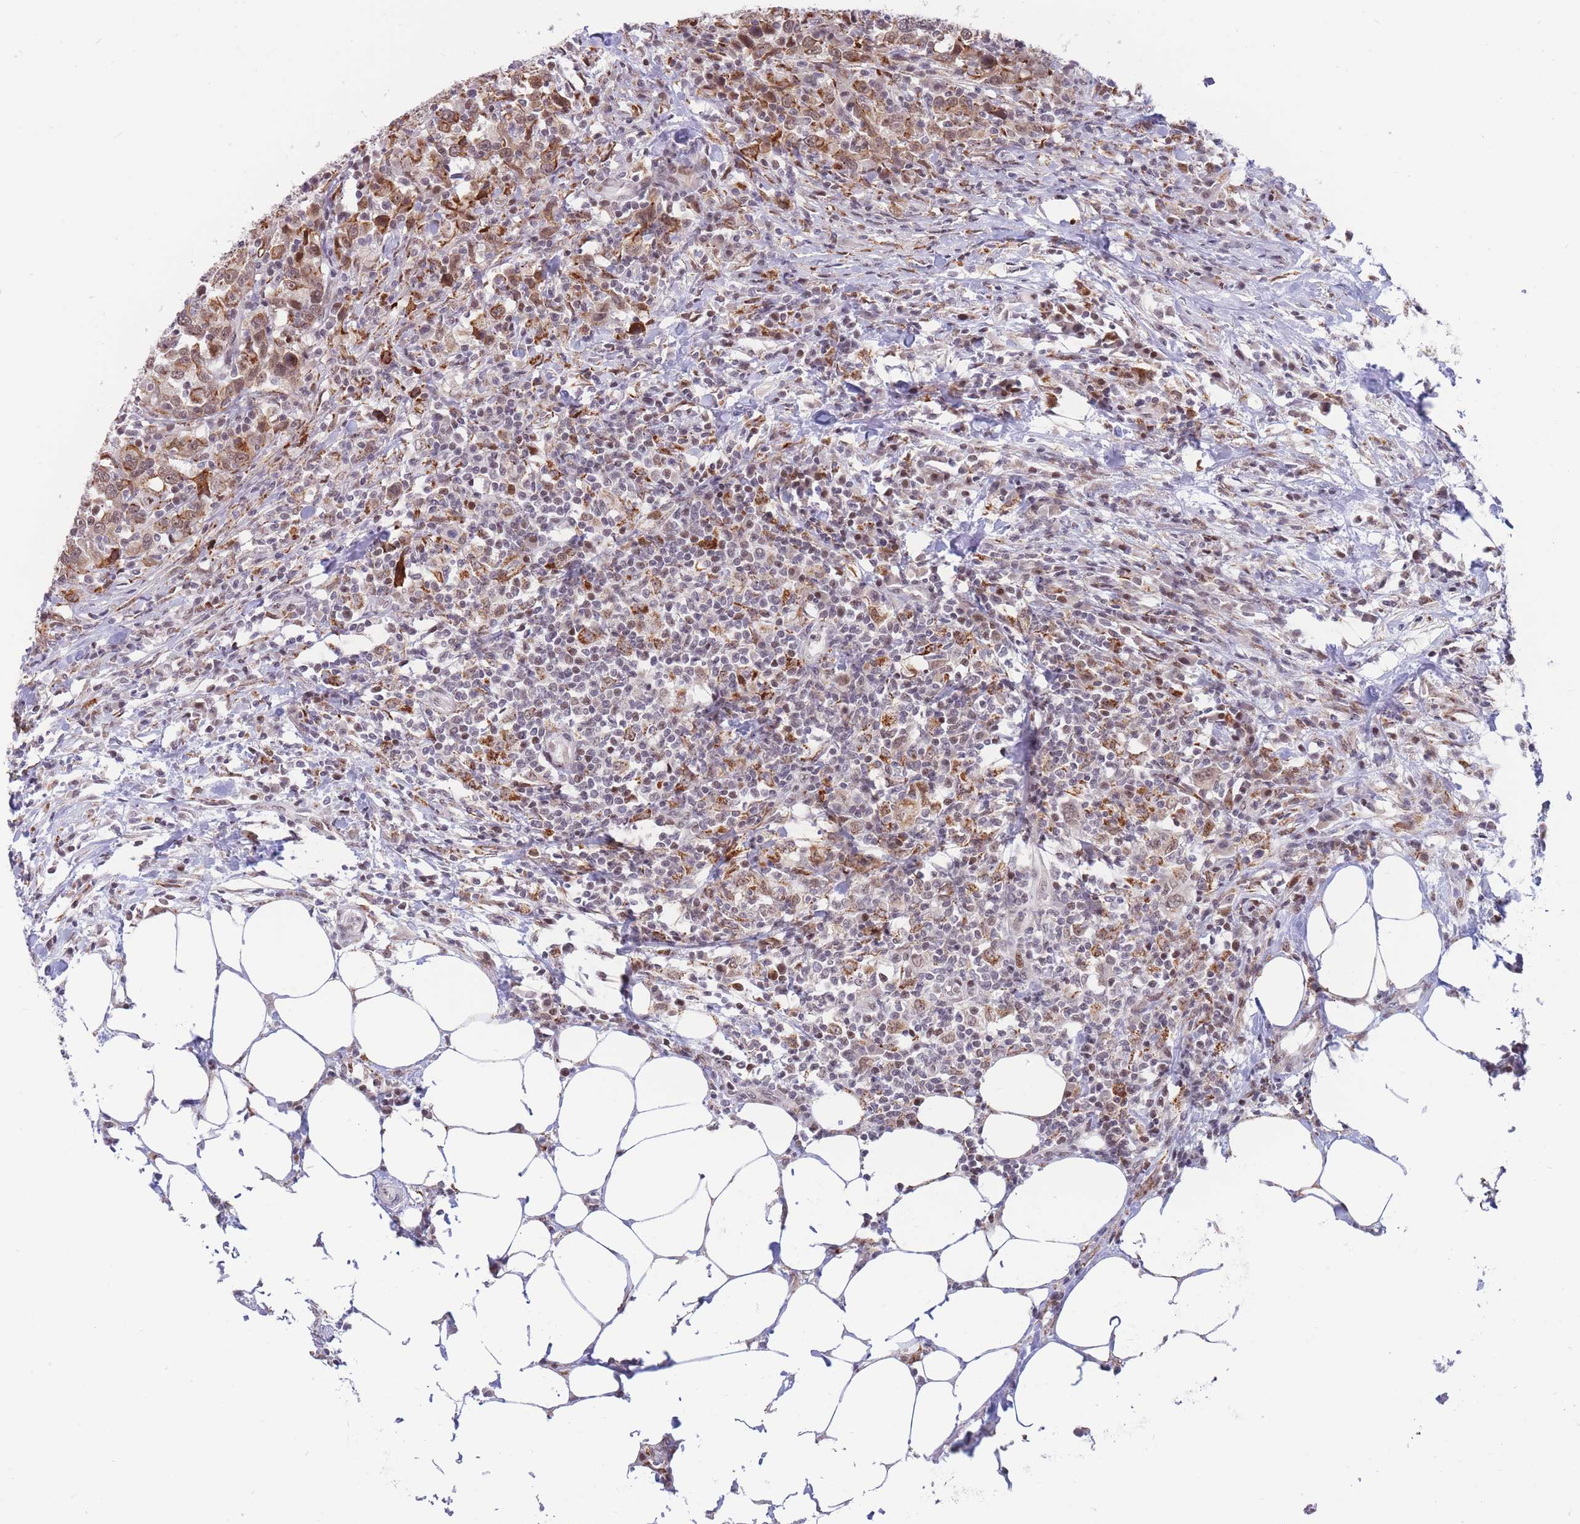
{"staining": {"intensity": "moderate", "quantity": ">75%", "location": "nuclear"}, "tissue": "urothelial cancer", "cell_type": "Tumor cells", "image_type": "cancer", "snomed": [{"axis": "morphology", "description": "Urothelial carcinoma, High grade"}, {"axis": "topography", "description": "Urinary bladder"}], "caption": "High-magnification brightfield microscopy of urothelial cancer stained with DAB (brown) and counterstained with hematoxylin (blue). tumor cells exhibit moderate nuclear positivity is appreciated in approximately>75% of cells. The staining is performed using DAB (3,3'-diaminobenzidine) brown chromogen to label protein expression. The nuclei are counter-stained blue using hematoxylin.", "gene": "TARBP2", "patient": {"sex": "male", "age": 61}}